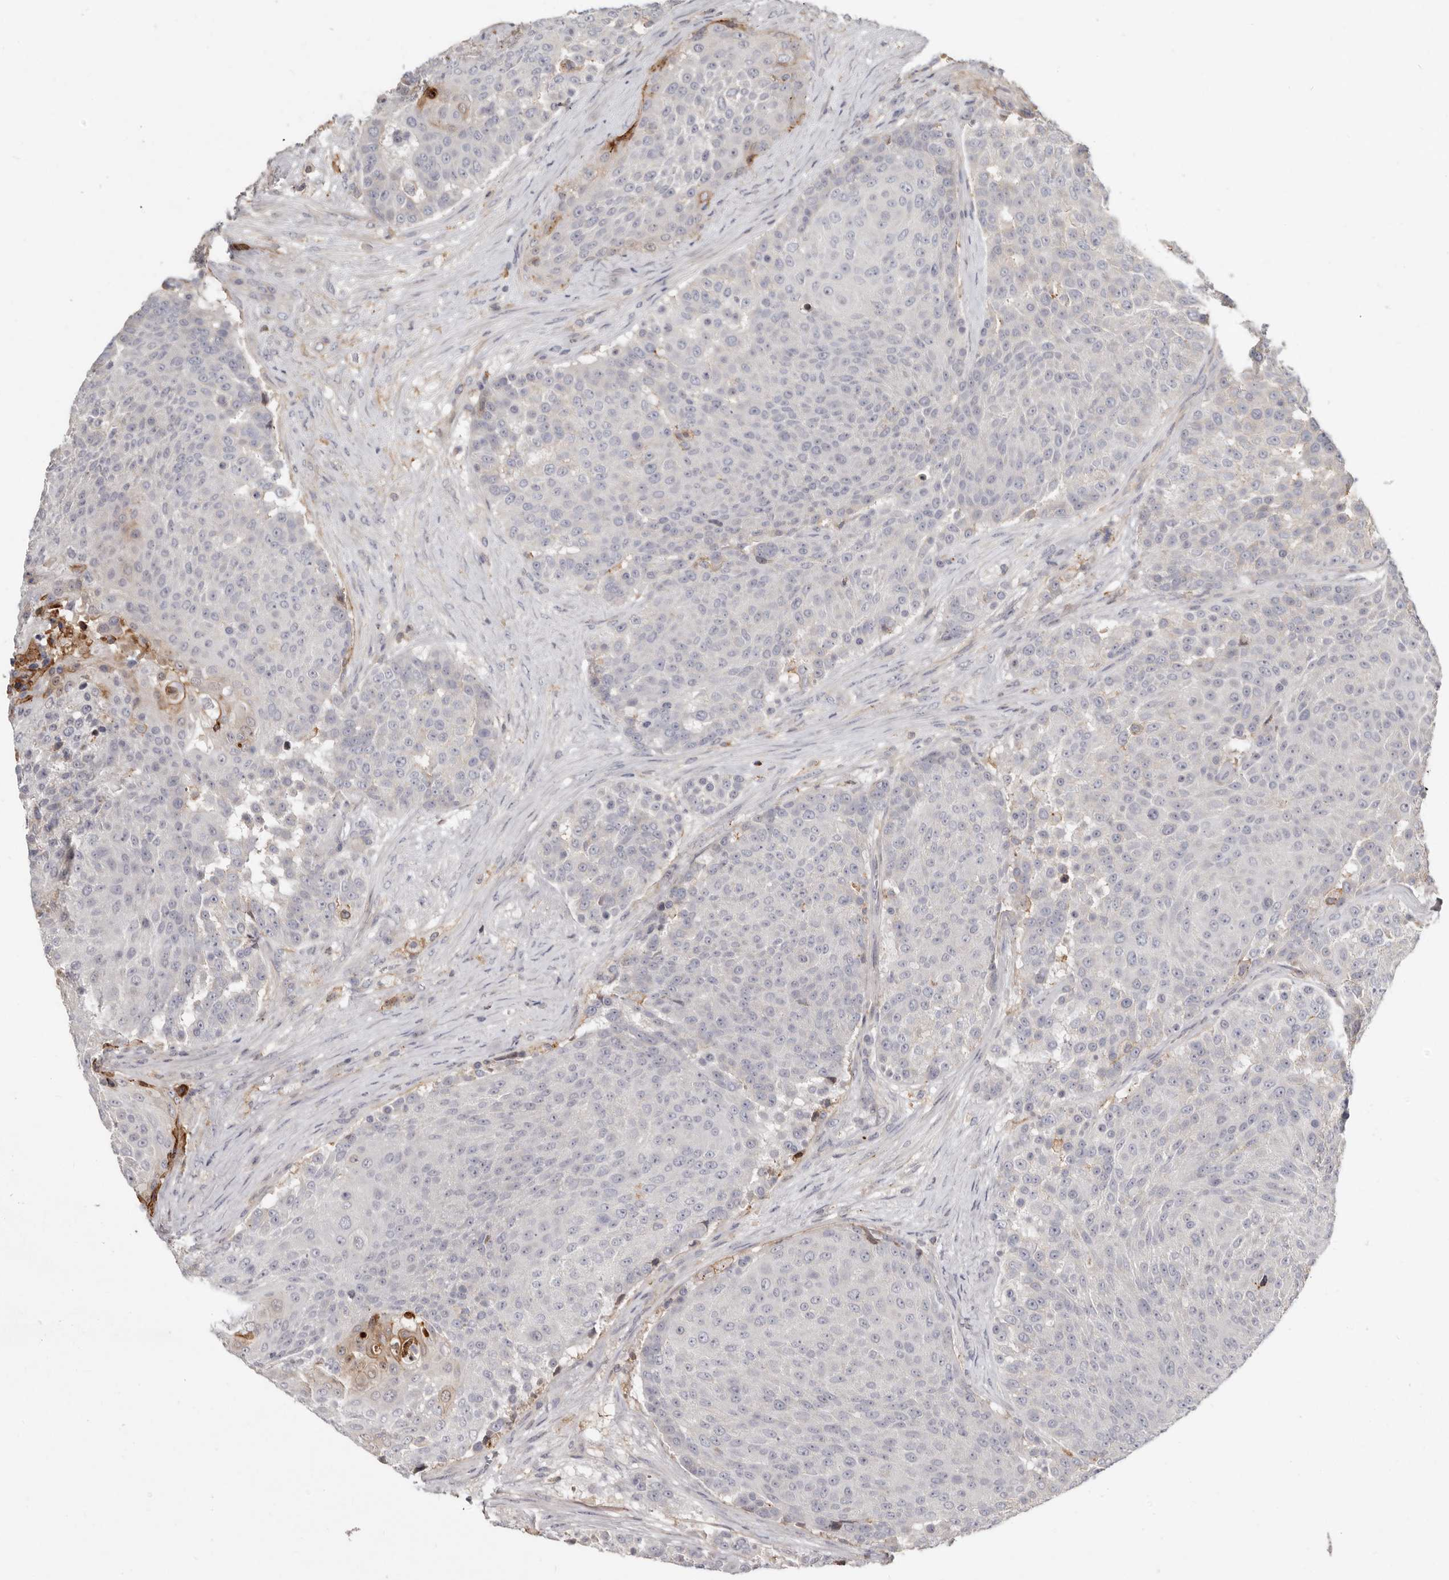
{"staining": {"intensity": "moderate", "quantity": "<25%", "location": "cytoplasmic/membranous"}, "tissue": "urothelial cancer", "cell_type": "Tumor cells", "image_type": "cancer", "snomed": [{"axis": "morphology", "description": "Urothelial carcinoma, High grade"}, {"axis": "topography", "description": "Urinary bladder"}], "caption": "Urothelial cancer tissue reveals moderate cytoplasmic/membranous positivity in approximately <25% of tumor cells, visualized by immunohistochemistry. The protein of interest is shown in brown color, while the nuclei are stained blue.", "gene": "KIF26B", "patient": {"sex": "female", "age": 63}}